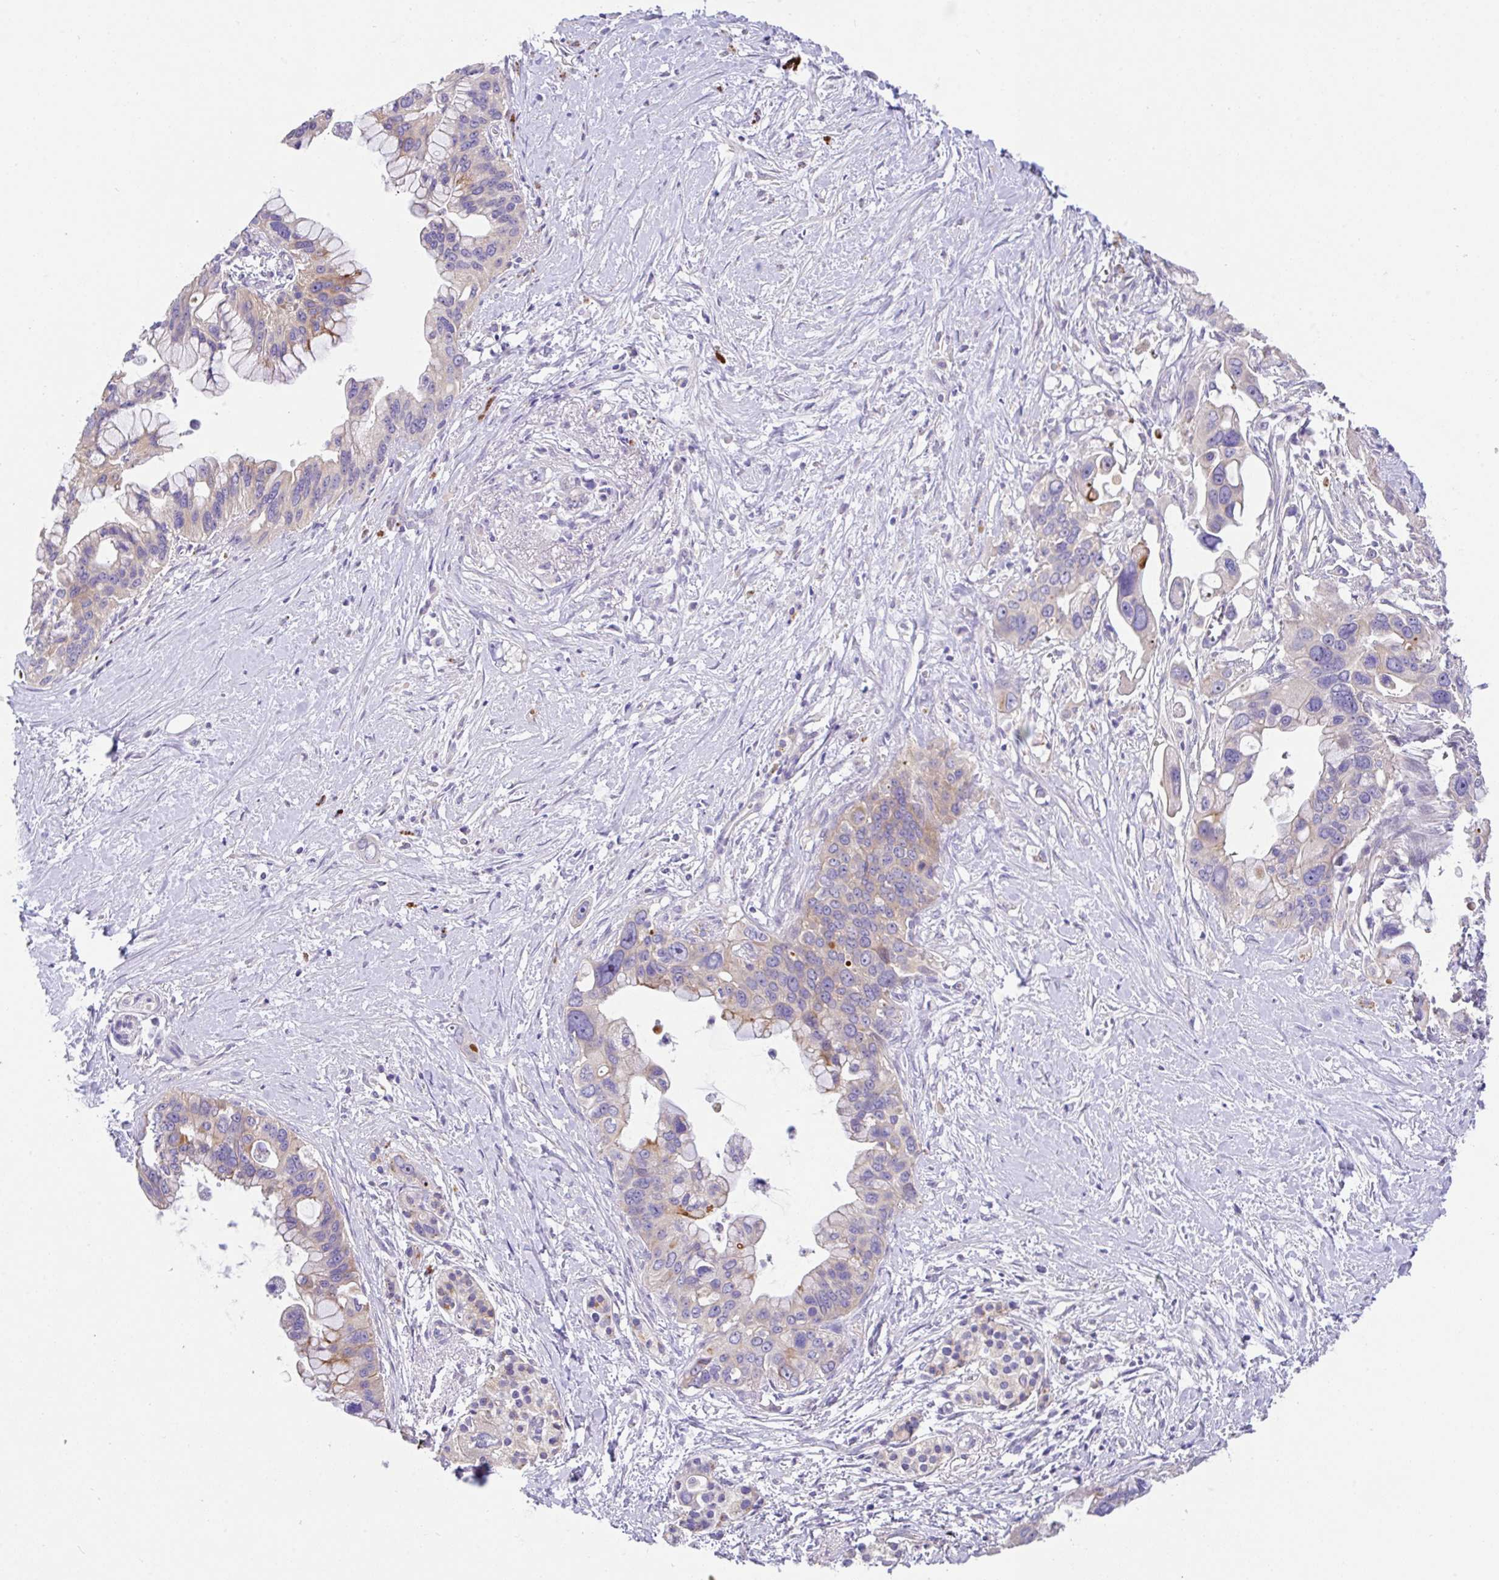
{"staining": {"intensity": "moderate", "quantity": "<25%", "location": "cytoplasmic/membranous"}, "tissue": "pancreatic cancer", "cell_type": "Tumor cells", "image_type": "cancer", "snomed": [{"axis": "morphology", "description": "Adenocarcinoma, NOS"}, {"axis": "topography", "description": "Pancreas"}], "caption": "Pancreatic cancer (adenocarcinoma) stained for a protein reveals moderate cytoplasmic/membranous positivity in tumor cells.", "gene": "EPN3", "patient": {"sex": "female", "age": 83}}